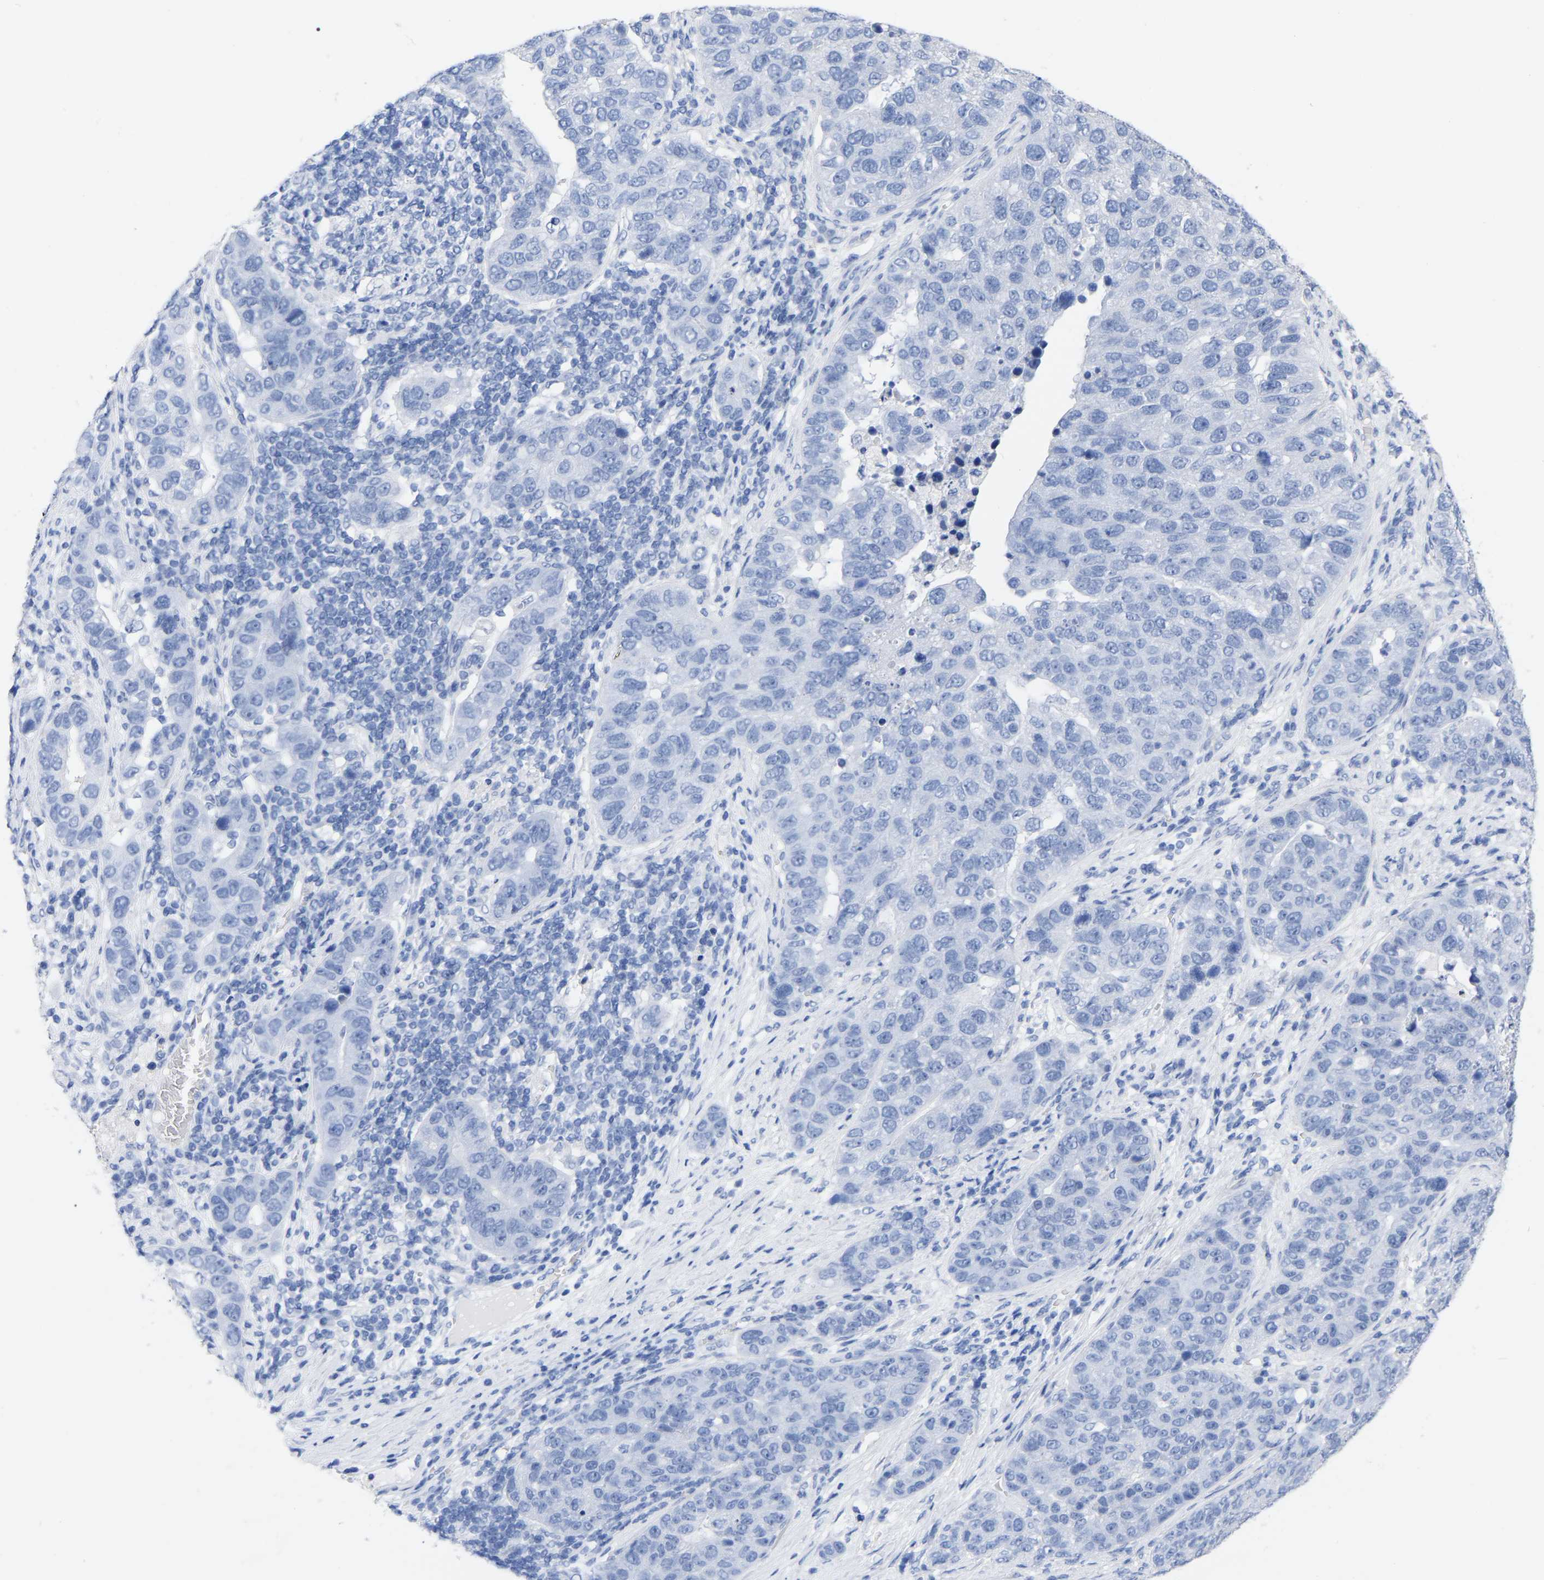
{"staining": {"intensity": "negative", "quantity": "none", "location": "none"}, "tissue": "pancreatic cancer", "cell_type": "Tumor cells", "image_type": "cancer", "snomed": [{"axis": "morphology", "description": "Adenocarcinoma, NOS"}, {"axis": "topography", "description": "Pancreas"}], "caption": "A high-resolution image shows immunohistochemistry (IHC) staining of pancreatic cancer, which reveals no significant expression in tumor cells.", "gene": "HAPLN1", "patient": {"sex": "female", "age": 61}}